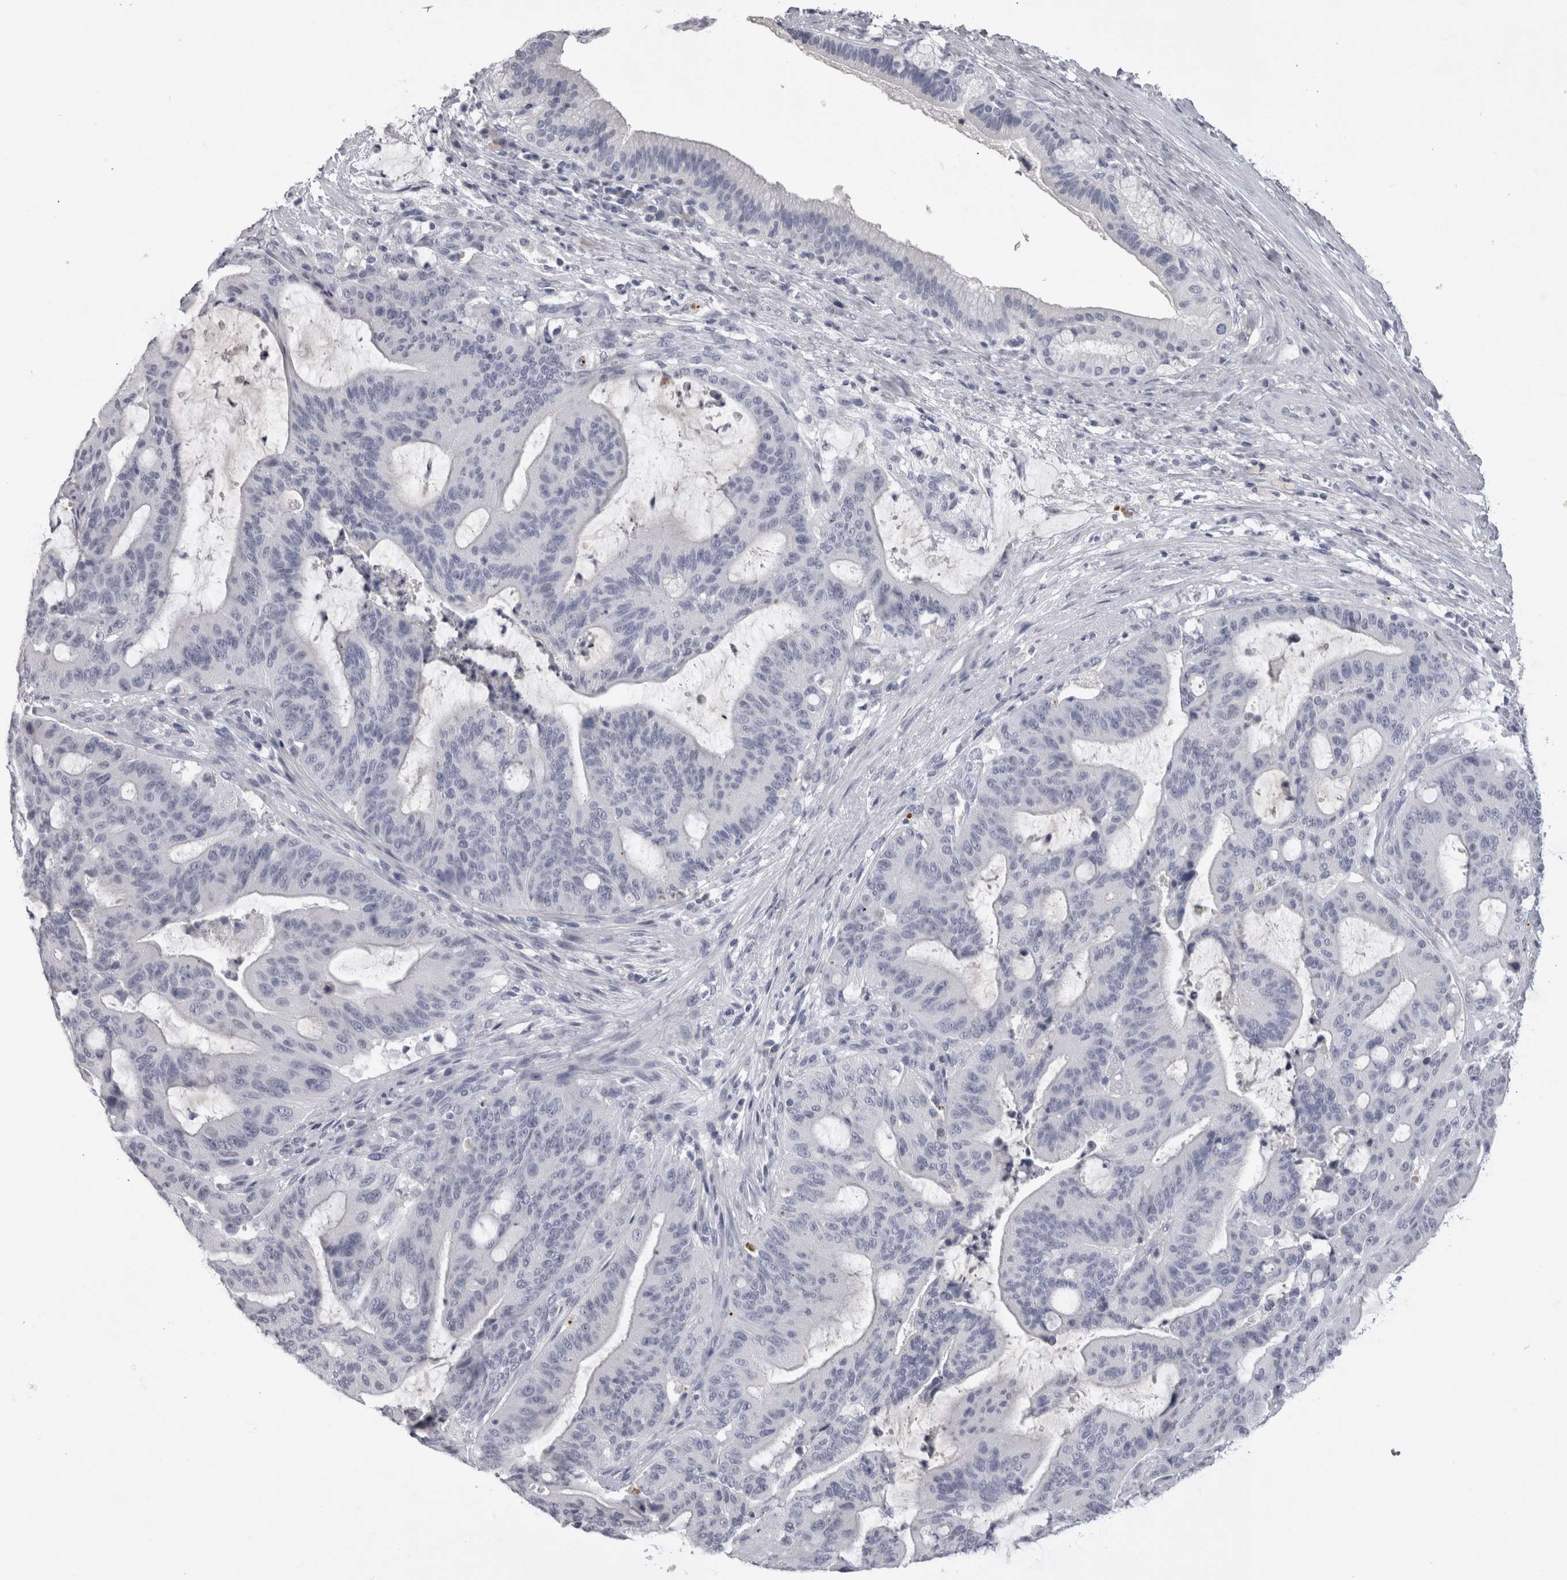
{"staining": {"intensity": "negative", "quantity": "none", "location": "none"}, "tissue": "liver cancer", "cell_type": "Tumor cells", "image_type": "cancer", "snomed": [{"axis": "morphology", "description": "Normal tissue, NOS"}, {"axis": "morphology", "description": "Cholangiocarcinoma"}, {"axis": "topography", "description": "Liver"}, {"axis": "topography", "description": "Peripheral nerve tissue"}], "caption": "This is a micrograph of immunohistochemistry staining of liver cholangiocarcinoma, which shows no positivity in tumor cells.", "gene": "ADAM2", "patient": {"sex": "female", "age": 73}}